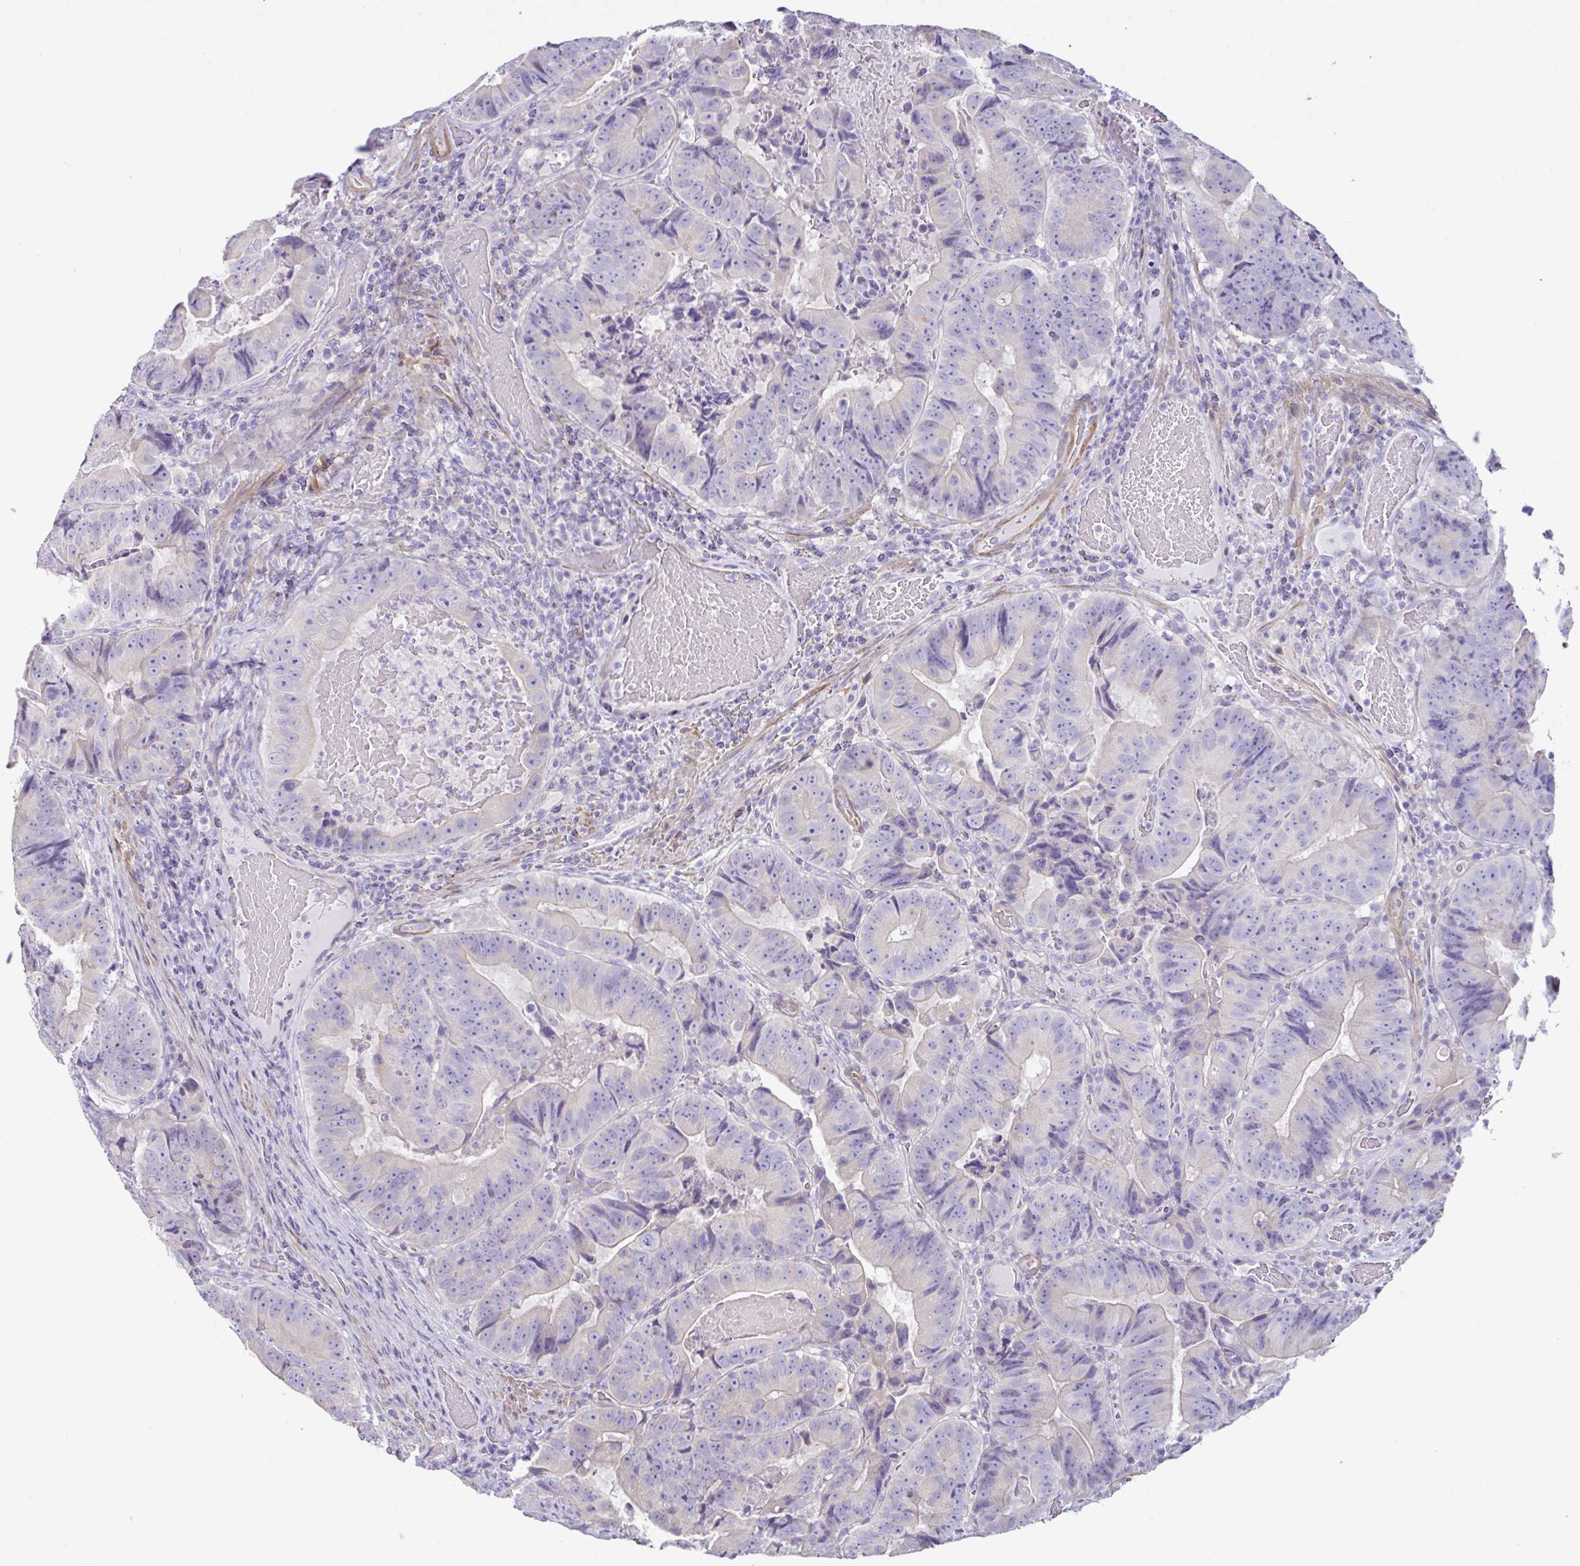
{"staining": {"intensity": "negative", "quantity": "none", "location": "none"}, "tissue": "colorectal cancer", "cell_type": "Tumor cells", "image_type": "cancer", "snomed": [{"axis": "morphology", "description": "Adenocarcinoma, NOS"}, {"axis": "topography", "description": "Colon"}], "caption": "DAB (3,3'-diaminobenzidine) immunohistochemical staining of colorectal adenocarcinoma shows no significant staining in tumor cells. Brightfield microscopy of immunohistochemistry stained with DAB (3,3'-diaminobenzidine) (brown) and hematoxylin (blue), captured at high magnification.", "gene": "MED11", "patient": {"sex": "female", "age": 86}}